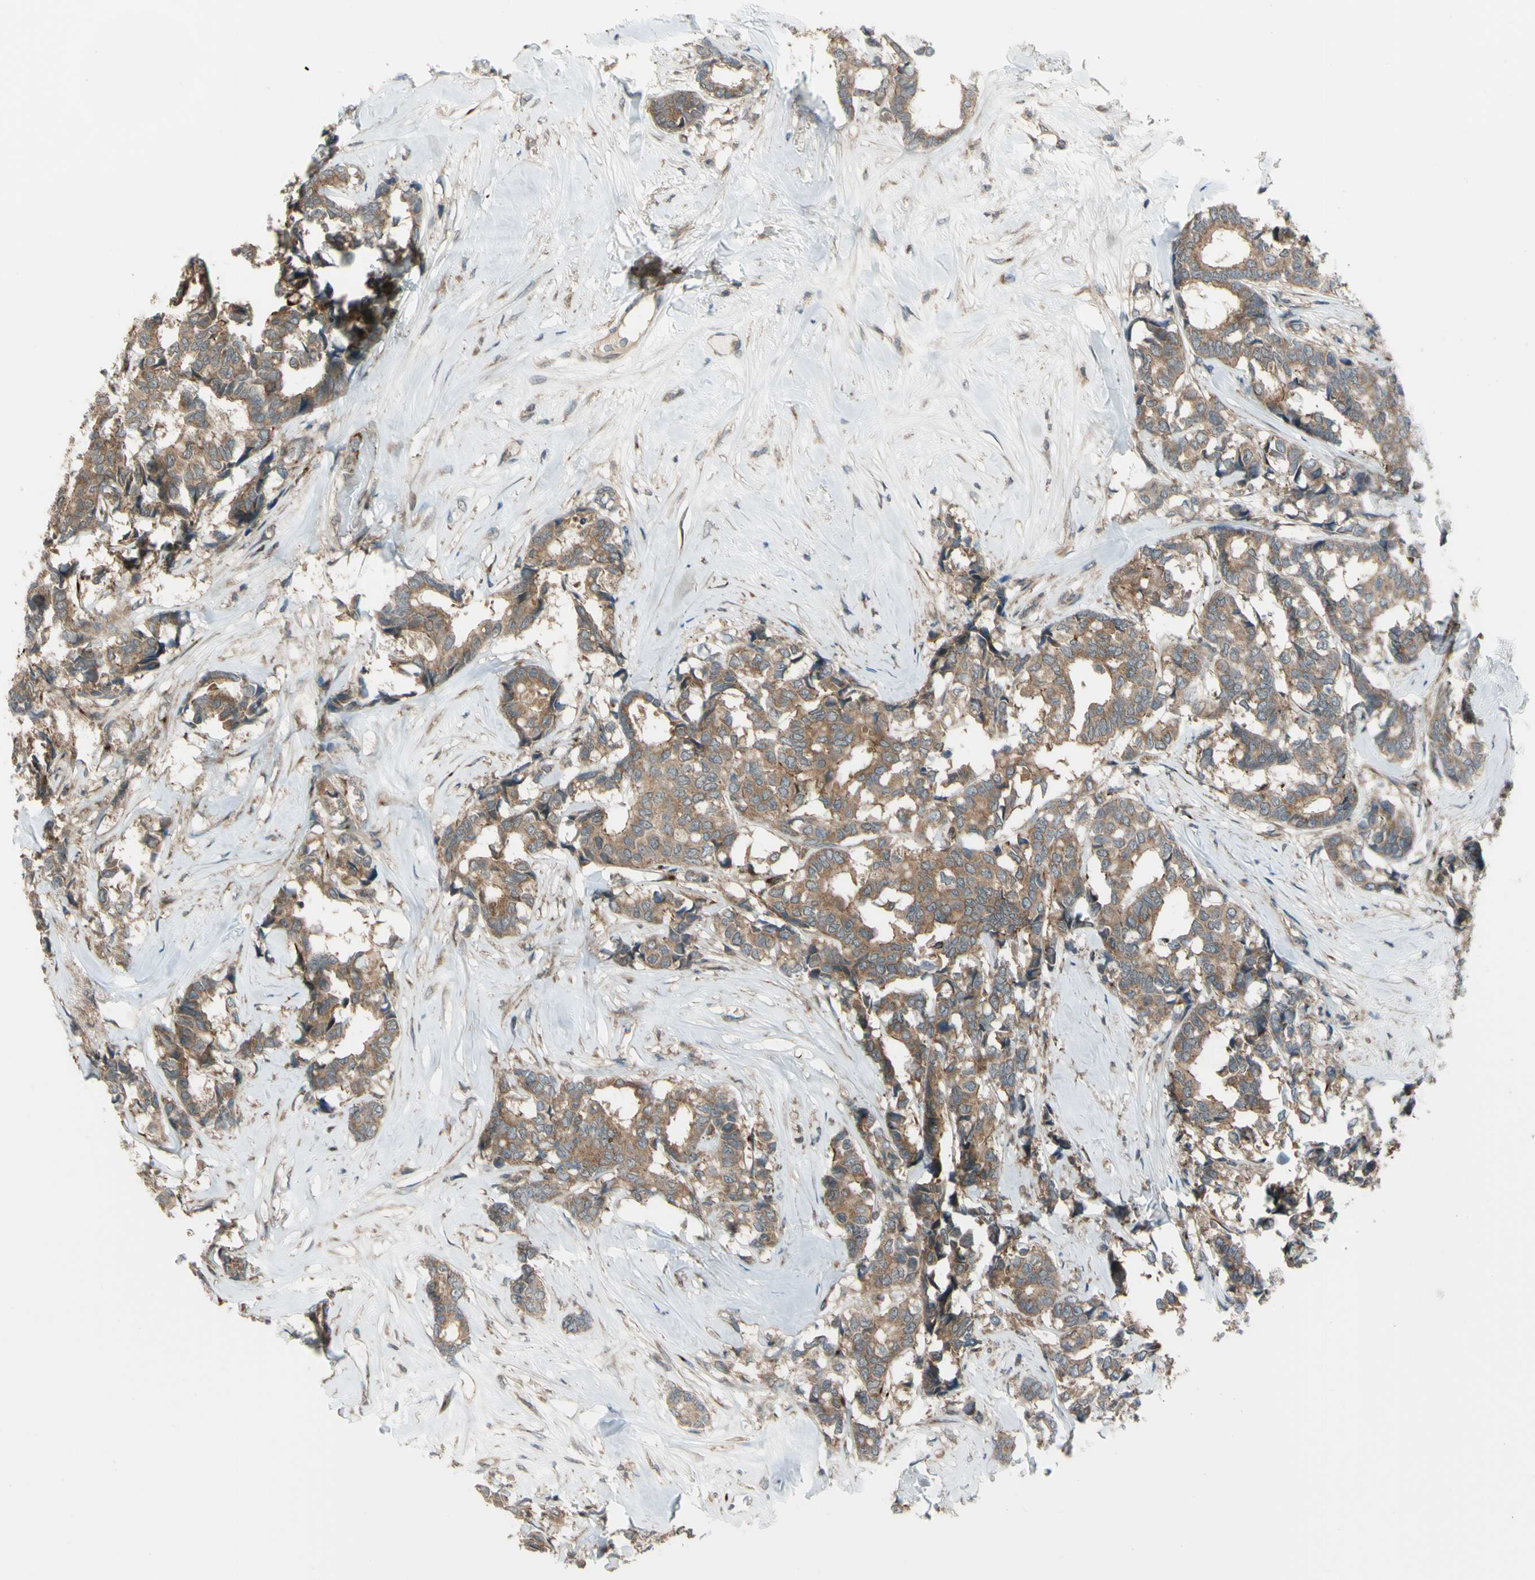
{"staining": {"intensity": "weak", "quantity": ">75%", "location": "cytoplasmic/membranous"}, "tissue": "breast cancer", "cell_type": "Tumor cells", "image_type": "cancer", "snomed": [{"axis": "morphology", "description": "Duct carcinoma"}, {"axis": "topography", "description": "Breast"}], "caption": "An IHC micrograph of tumor tissue is shown. Protein staining in brown labels weak cytoplasmic/membranous positivity in invasive ductal carcinoma (breast) within tumor cells. Immunohistochemistry (ihc) stains the protein in brown and the nuclei are stained blue.", "gene": "FLII", "patient": {"sex": "female", "age": 87}}